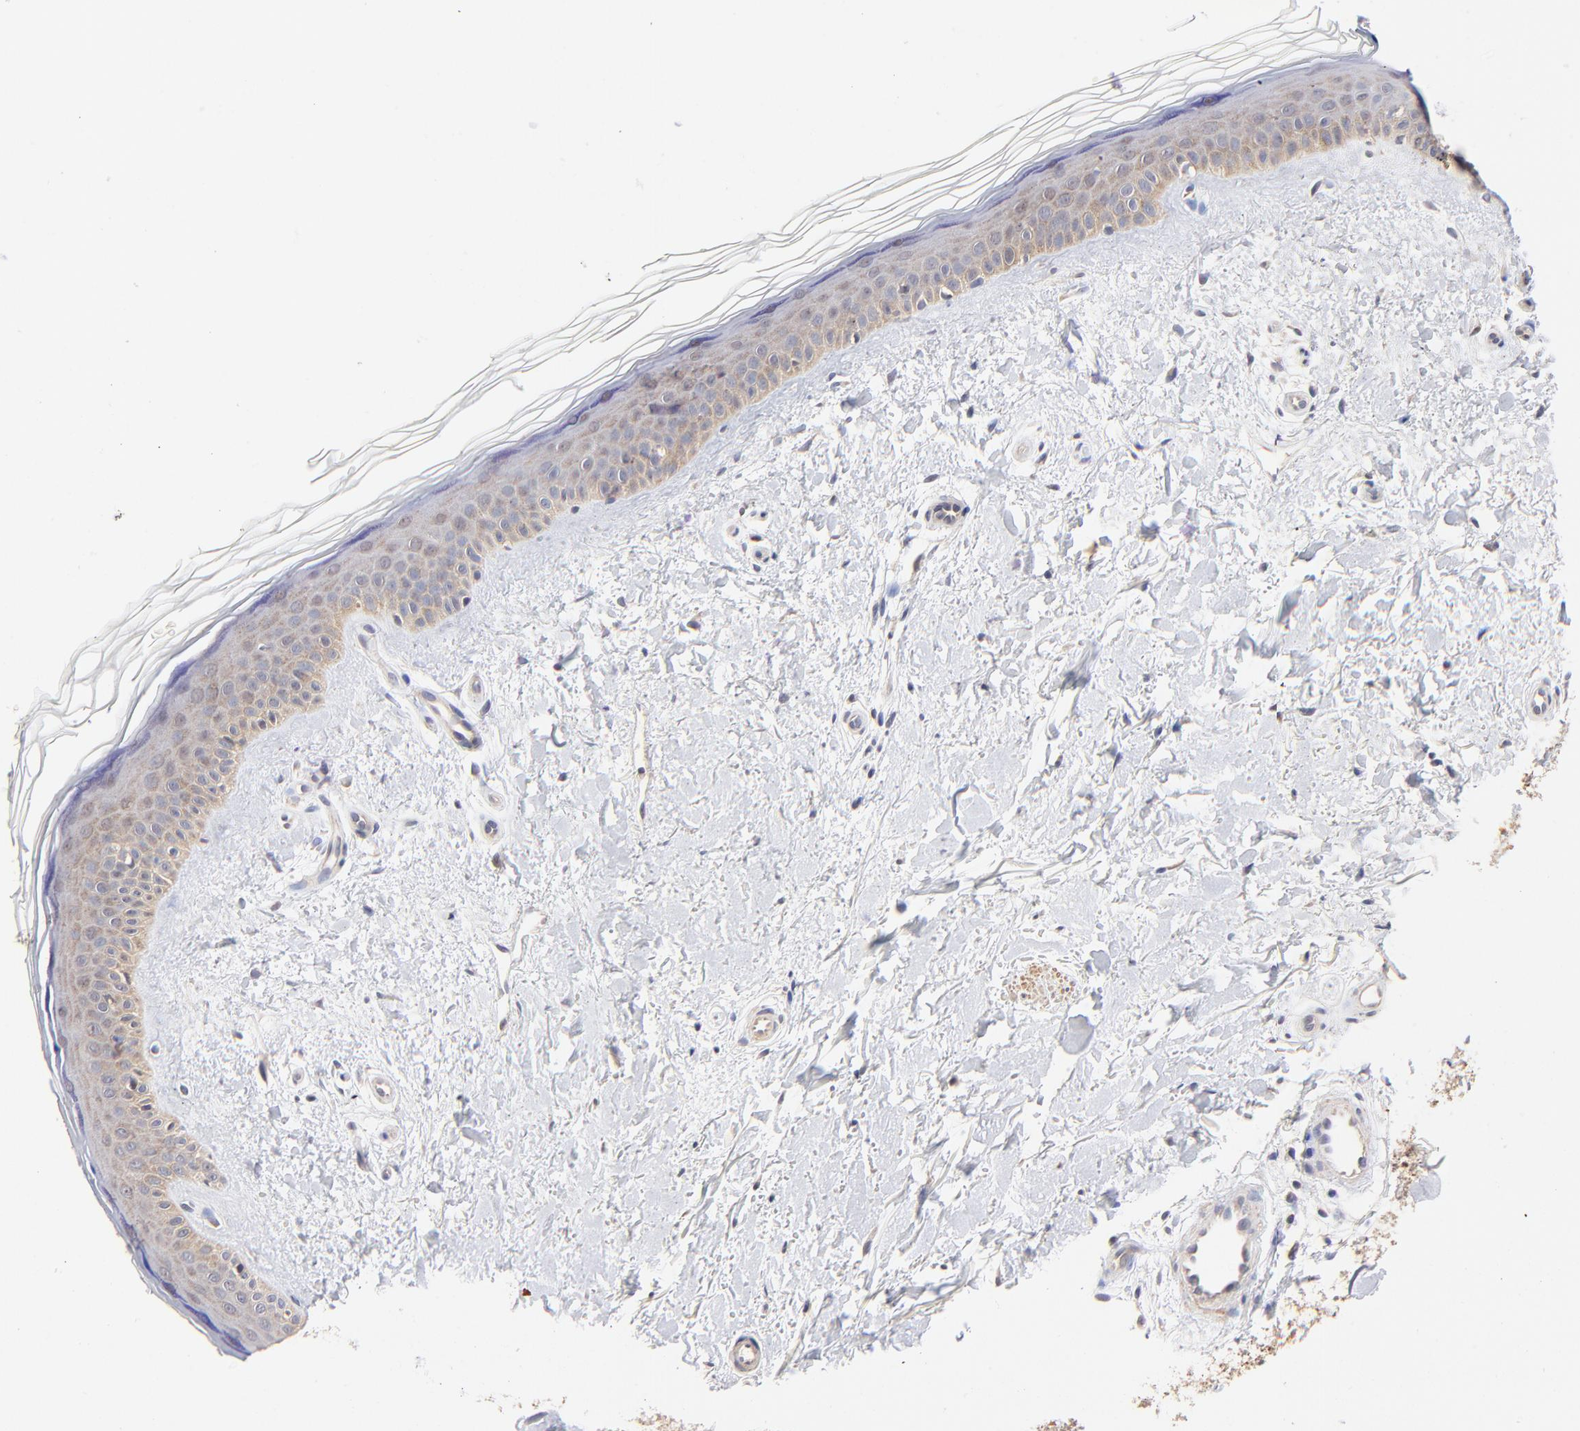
{"staining": {"intensity": "weak", "quantity": "25%-75%", "location": "cytoplasmic/membranous"}, "tissue": "skin", "cell_type": "Fibroblasts", "image_type": "normal", "snomed": [{"axis": "morphology", "description": "Normal tissue, NOS"}, {"axis": "topography", "description": "Skin"}], "caption": "IHC of benign human skin displays low levels of weak cytoplasmic/membranous positivity in about 25%-75% of fibroblasts.", "gene": "BBOF1", "patient": {"sex": "female", "age": 19}}